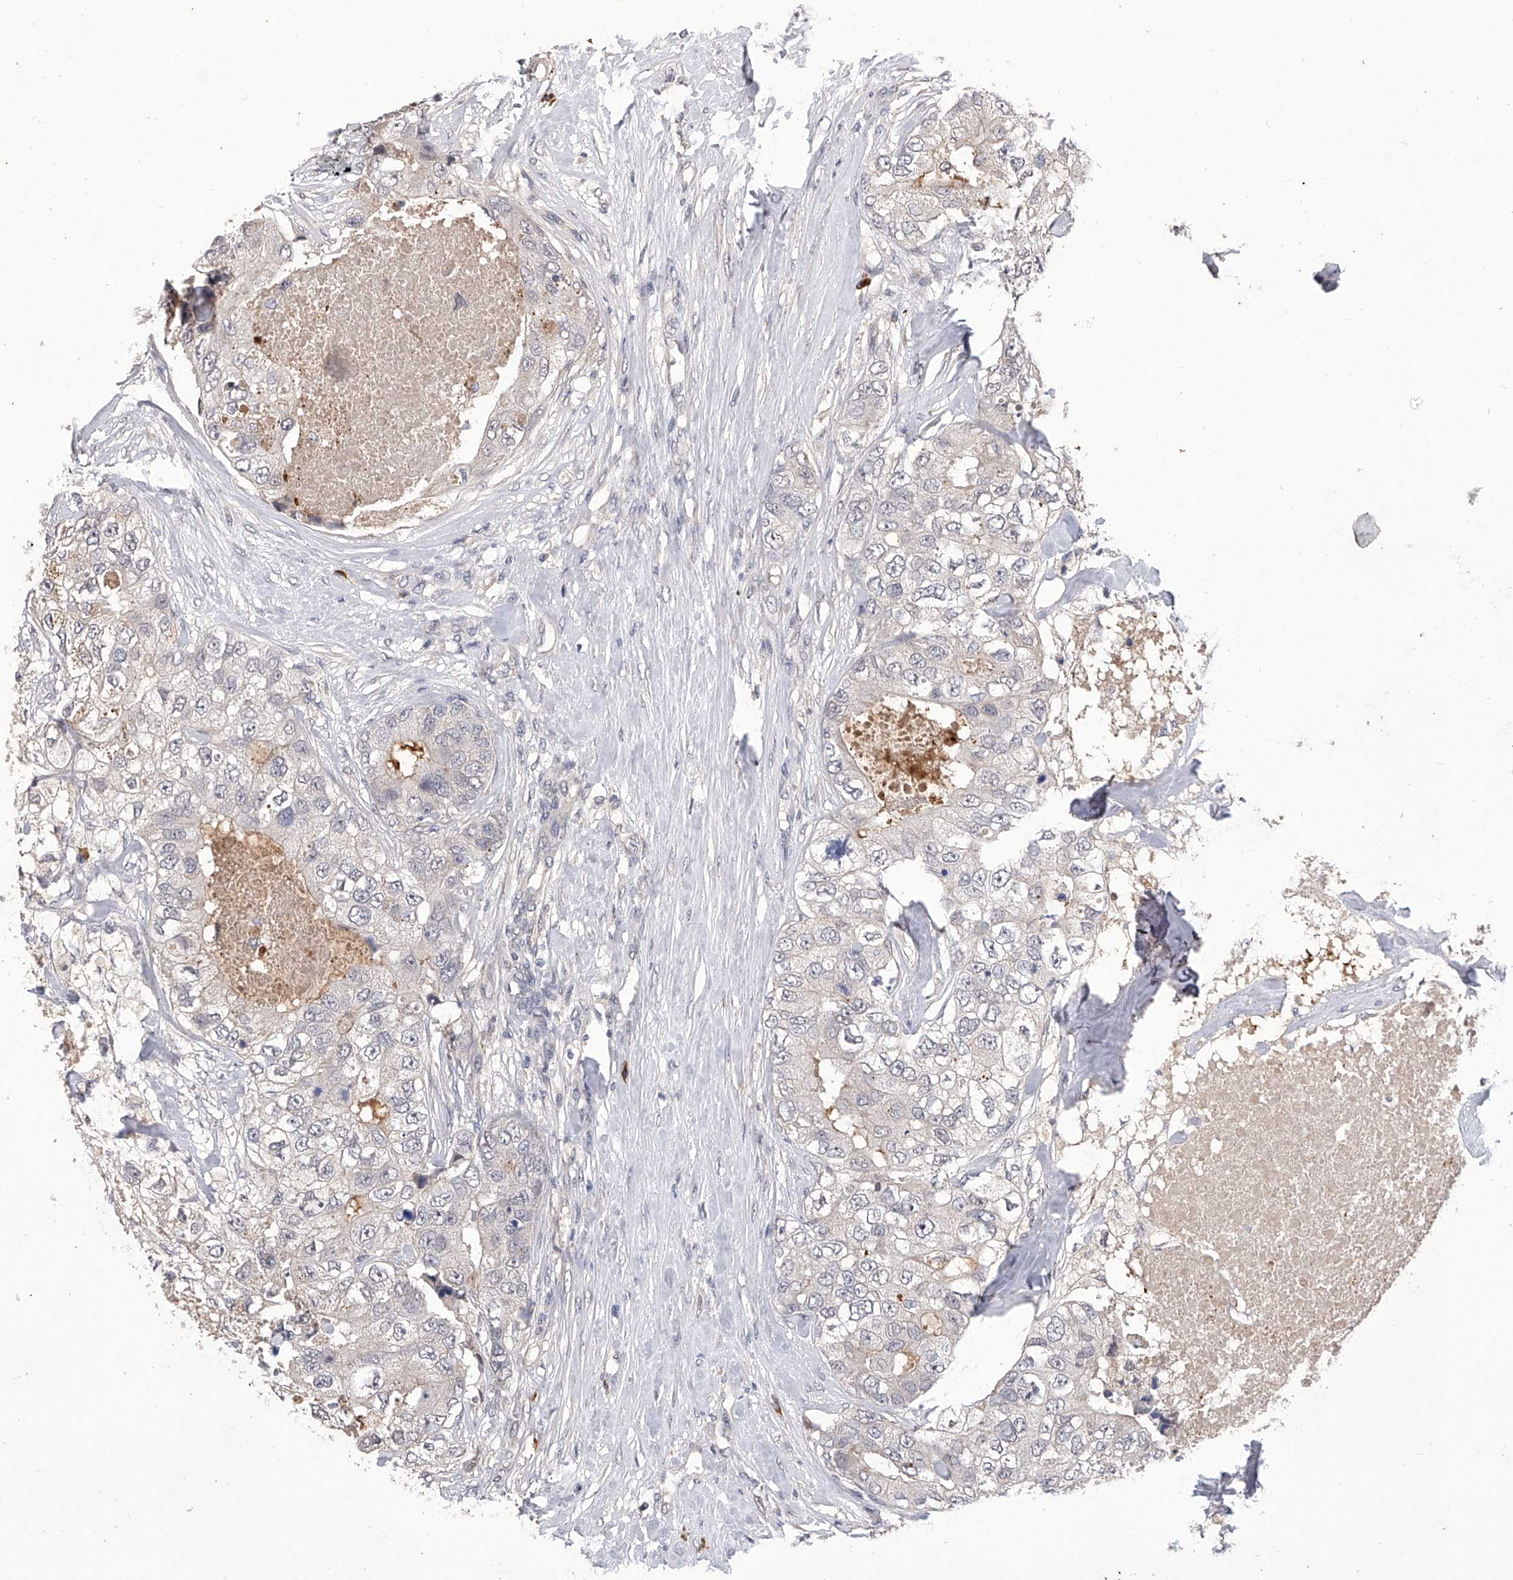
{"staining": {"intensity": "negative", "quantity": "none", "location": "none"}, "tissue": "breast cancer", "cell_type": "Tumor cells", "image_type": "cancer", "snomed": [{"axis": "morphology", "description": "Duct carcinoma"}, {"axis": "topography", "description": "Breast"}], "caption": "Immunohistochemistry (IHC) photomicrograph of neoplastic tissue: breast cancer stained with DAB displays no significant protein expression in tumor cells.", "gene": "CFAP410", "patient": {"sex": "female", "age": 62}}